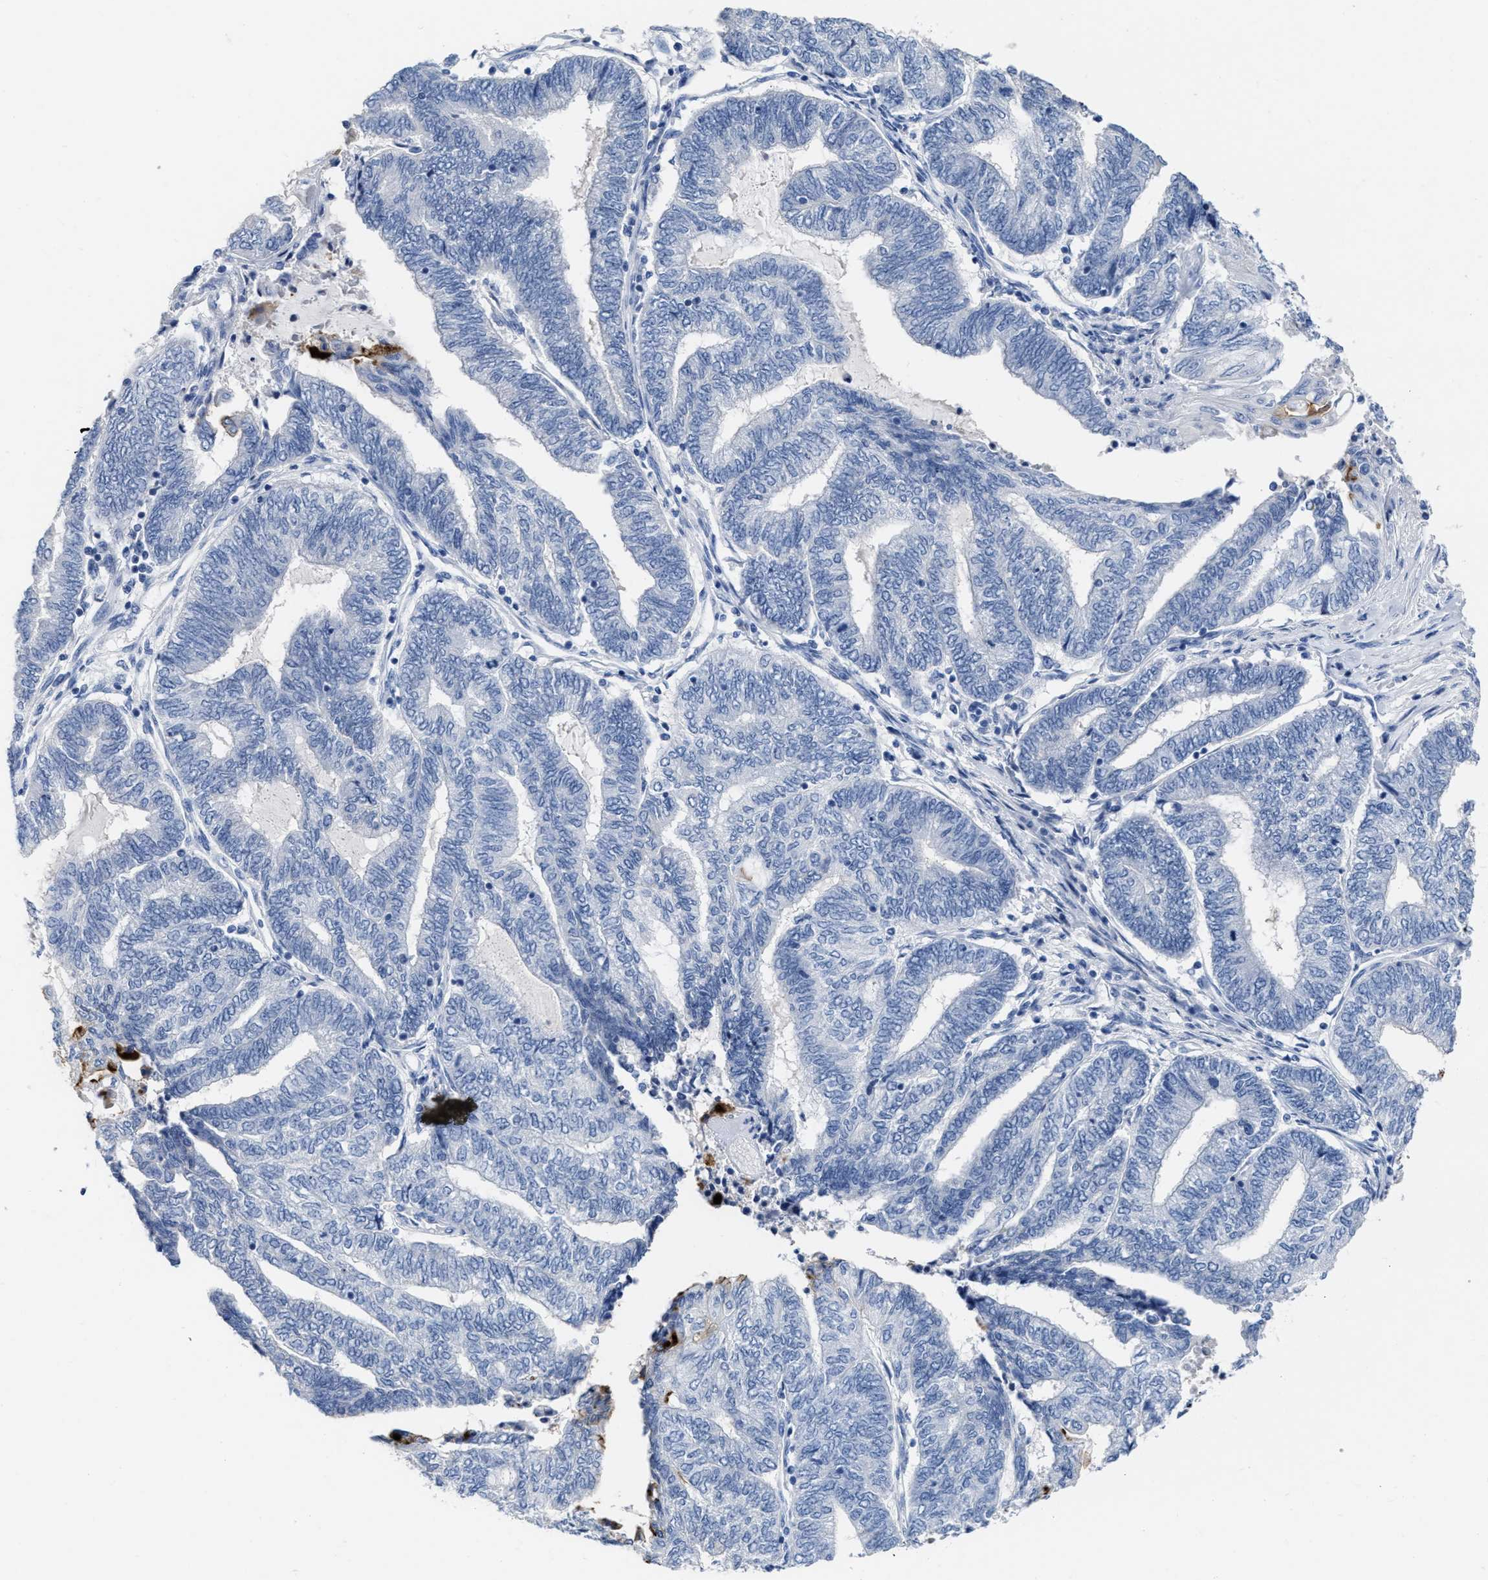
{"staining": {"intensity": "strong", "quantity": "<25%", "location": "cytoplasmic/membranous"}, "tissue": "endometrial cancer", "cell_type": "Tumor cells", "image_type": "cancer", "snomed": [{"axis": "morphology", "description": "Adenocarcinoma, NOS"}, {"axis": "topography", "description": "Uterus"}, {"axis": "topography", "description": "Endometrium"}], "caption": "Immunohistochemical staining of human adenocarcinoma (endometrial) exhibits medium levels of strong cytoplasmic/membranous protein staining in approximately <25% of tumor cells. Using DAB (3,3'-diaminobenzidine) (brown) and hematoxylin (blue) stains, captured at high magnification using brightfield microscopy.", "gene": "CEACAM5", "patient": {"sex": "female", "age": 70}}